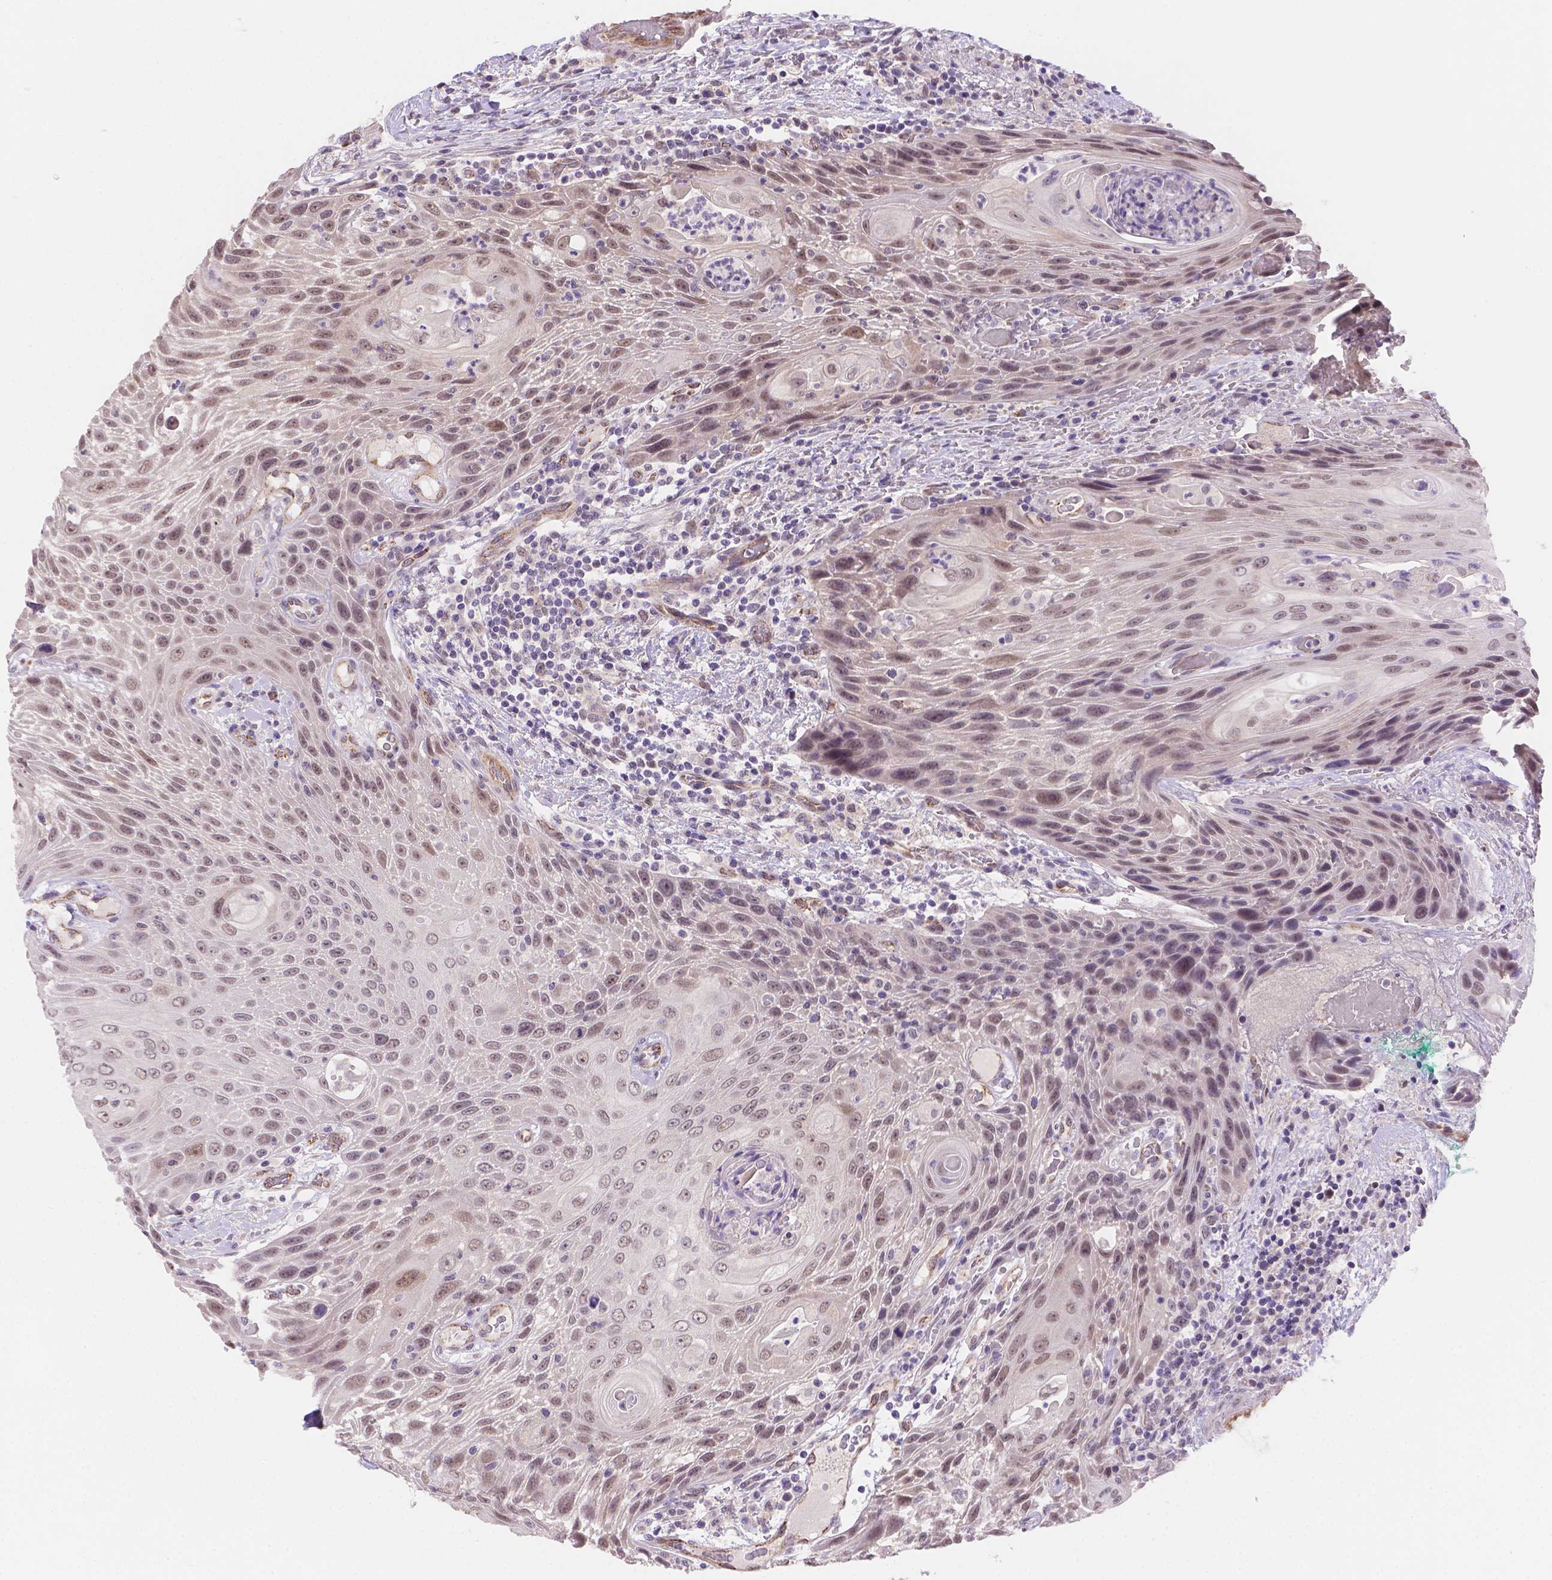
{"staining": {"intensity": "weak", "quantity": ">75%", "location": "nuclear"}, "tissue": "head and neck cancer", "cell_type": "Tumor cells", "image_type": "cancer", "snomed": [{"axis": "morphology", "description": "Squamous cell carcinoma, NOS"}, {"axis": "topography", "description": "Head-Neck"}], "caption": "This is a micrograph of immunohistochemistry (IHC) staining of head and neck cancer (squamous cell carcinoma), which shows weak positivity in the nuclear of tumor cells.", "gene": "NXPE2", "patient": {"sex": "male", "age": 69}}